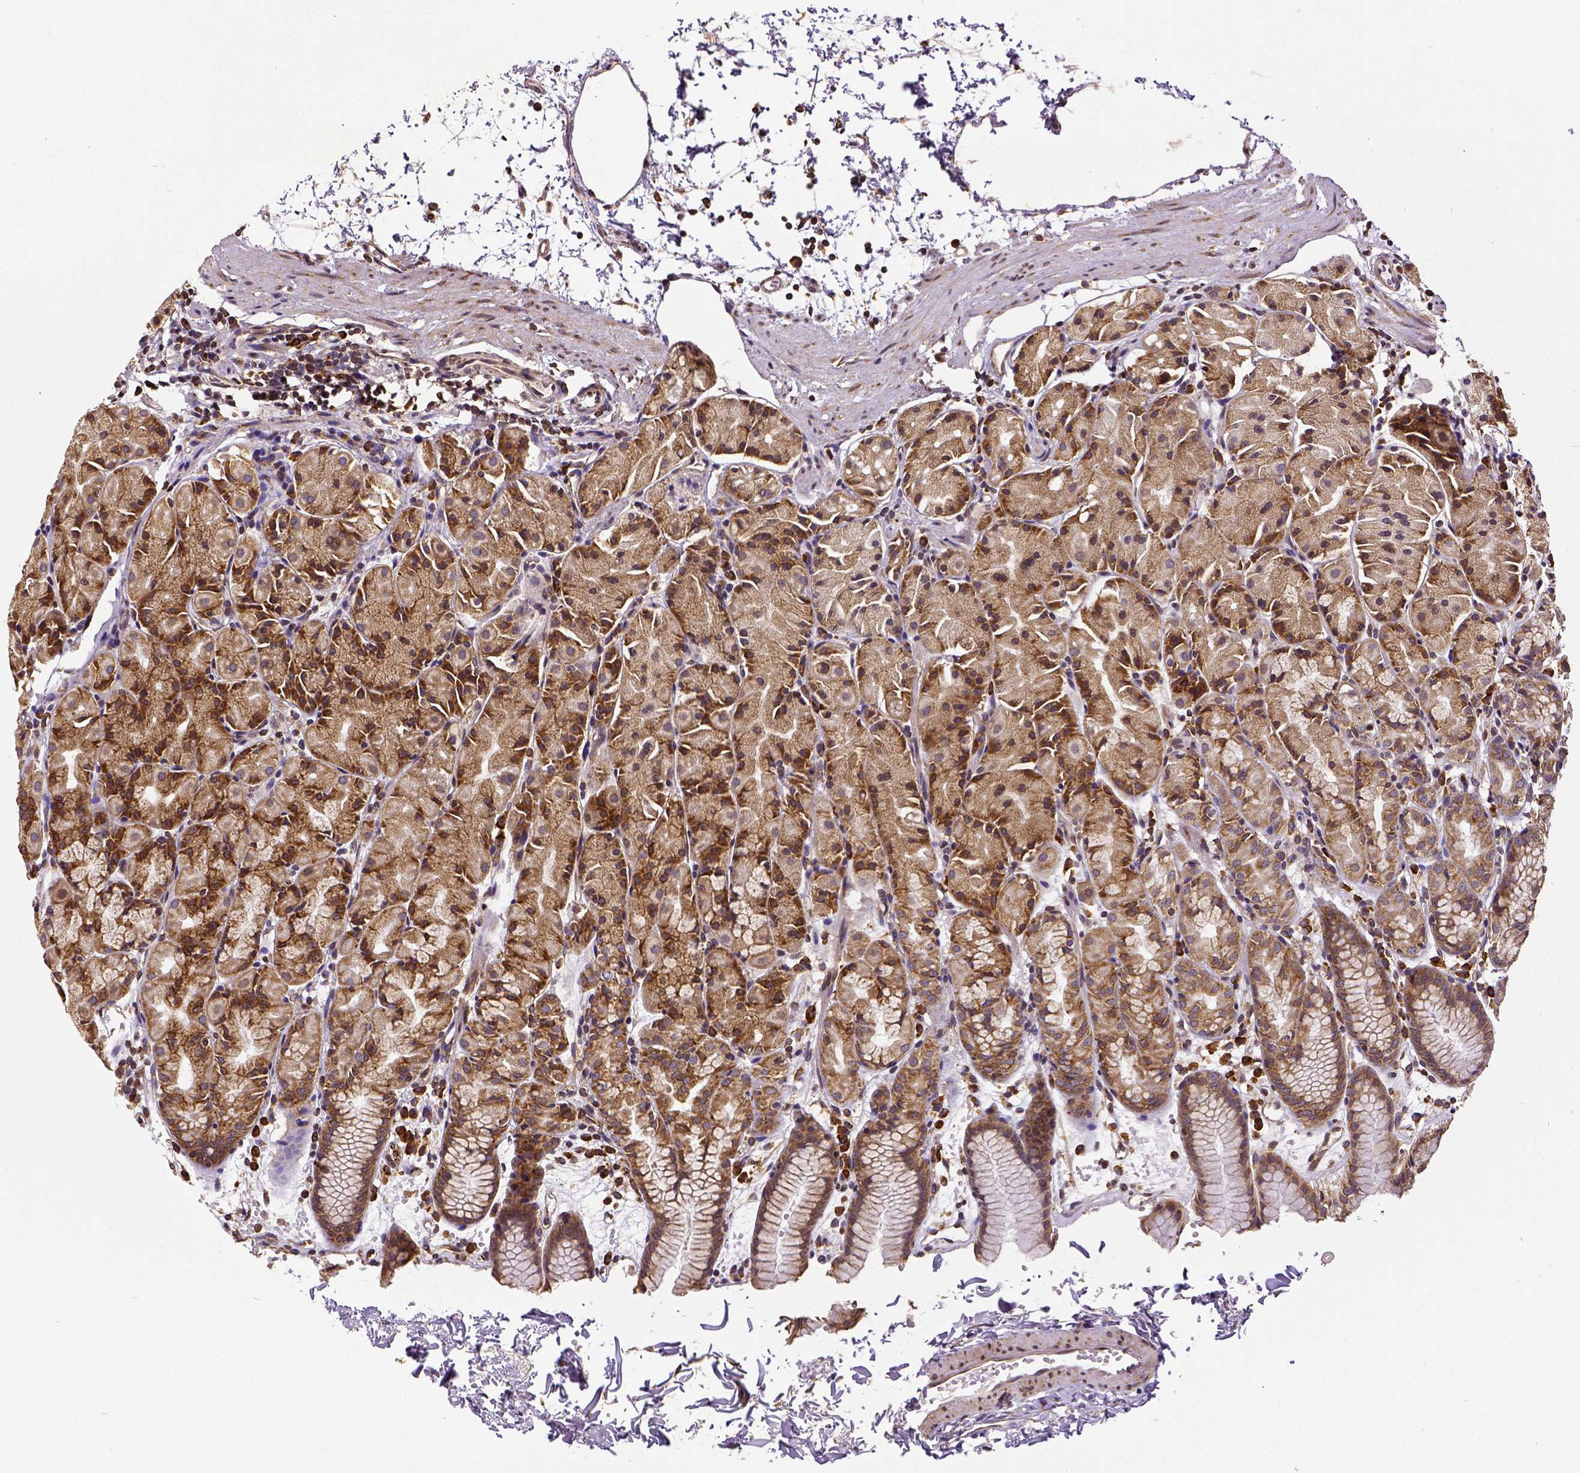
{"staining": {"intensity": "strong", "quantity": "25%-75%", "location": "cytoplasmic/membranous"}, "tissue": "stomach", "cell_type": "Glandular cells", "image_type": "normal", "snomed": [{"axis": "morphology", "description": "Normal tissue, NOS"}, {"axis": "topography", "description": "Stomach, upper"}], "caption": "An image of stomach stained for a protein shows strong cytoplasmic/membranous brown staining in glandular cells.", "gene": "MTDH", "patient": {"sex": "male", "age": 47}}